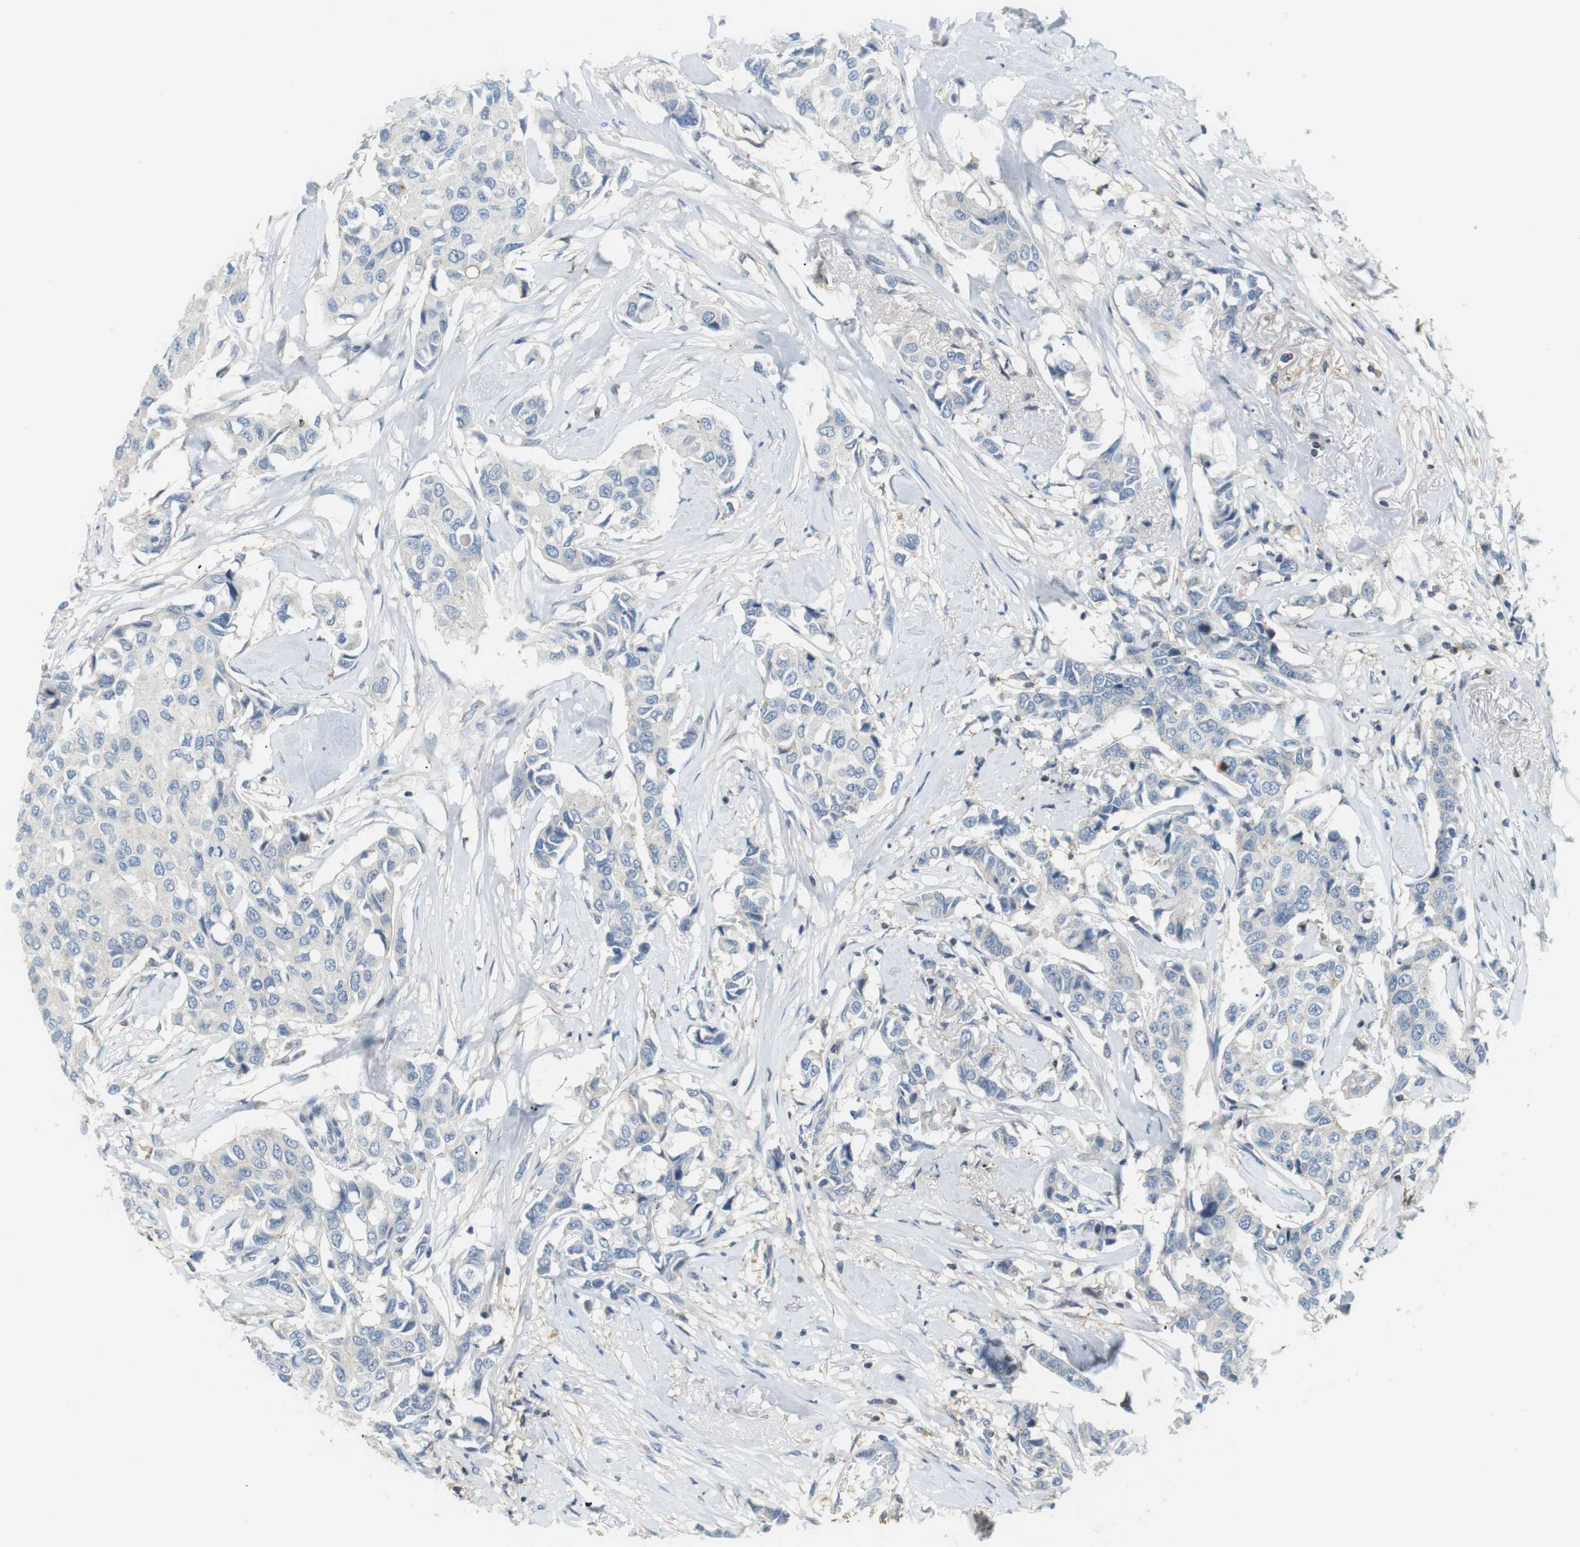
{"staining": {"intensity": "negative", "quantity": "none", "location": "none"}, "tissue": "breast cancer", "cell_type": "Tumor cells", "image_type": "cancer", "snomed": [{"axis": "morphology", "description": "Duct carcinoma"}, {"axis": "topography", "description": "Breast"}], "caption": "This is a photomicrograph of immunohistochemistry (IHC) staining of breast cancer (infiltrating ductal carcinoma), which shows no positivity in tumor cells. (DAB (3,3'-diaminobenzidine) immunohistochemistry, high magnification).", "gene": "P2RY1", "patient": {"sex": "female", "age": 80}}